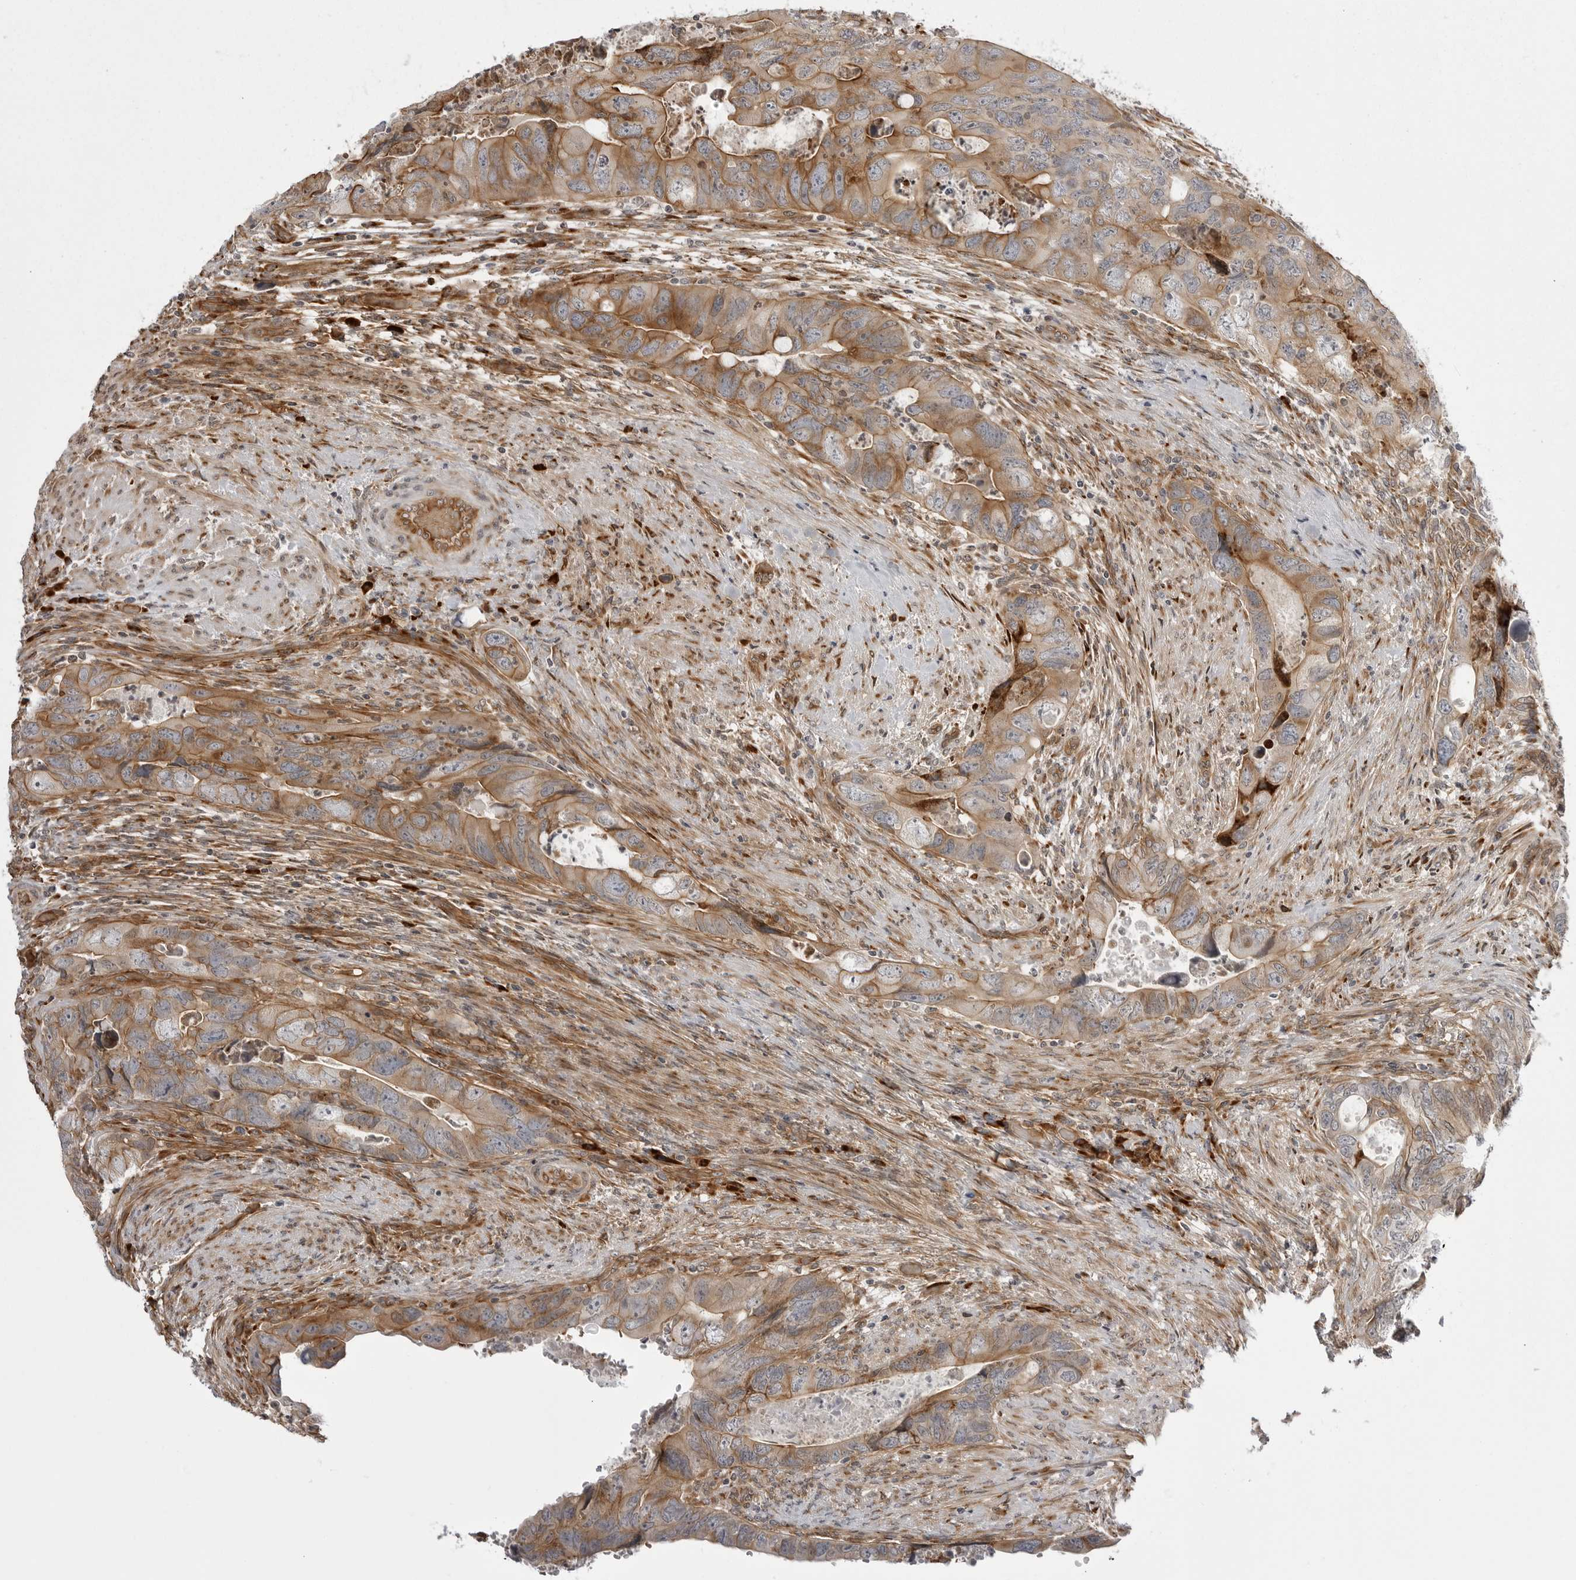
{"staining": {"intensity": "moderate", "quantity": ">75%", "location": "cytoplasmic/membranous"}, "tissue": "colorectal cancer", "cell_type": "Tumor cells", "image_type": "cancer", "snomed": [{"axis": "morphology", "description": "Adenocarcinoma, NOS"}, {"axis": "topography", "description": "Rectum"}], "caption": "The immunohistochemical stain labels moderate cytoplasmic/membranous staining in tumor cells of adenocarcinoma (colorectal) tissue. The protein is stained brown, and the nuclei are stained in blue (DAB IHC with brightfield microscopy, high magnification).", "gene": "ARL5A", "patient": {"sex": "male", "age": 63}}